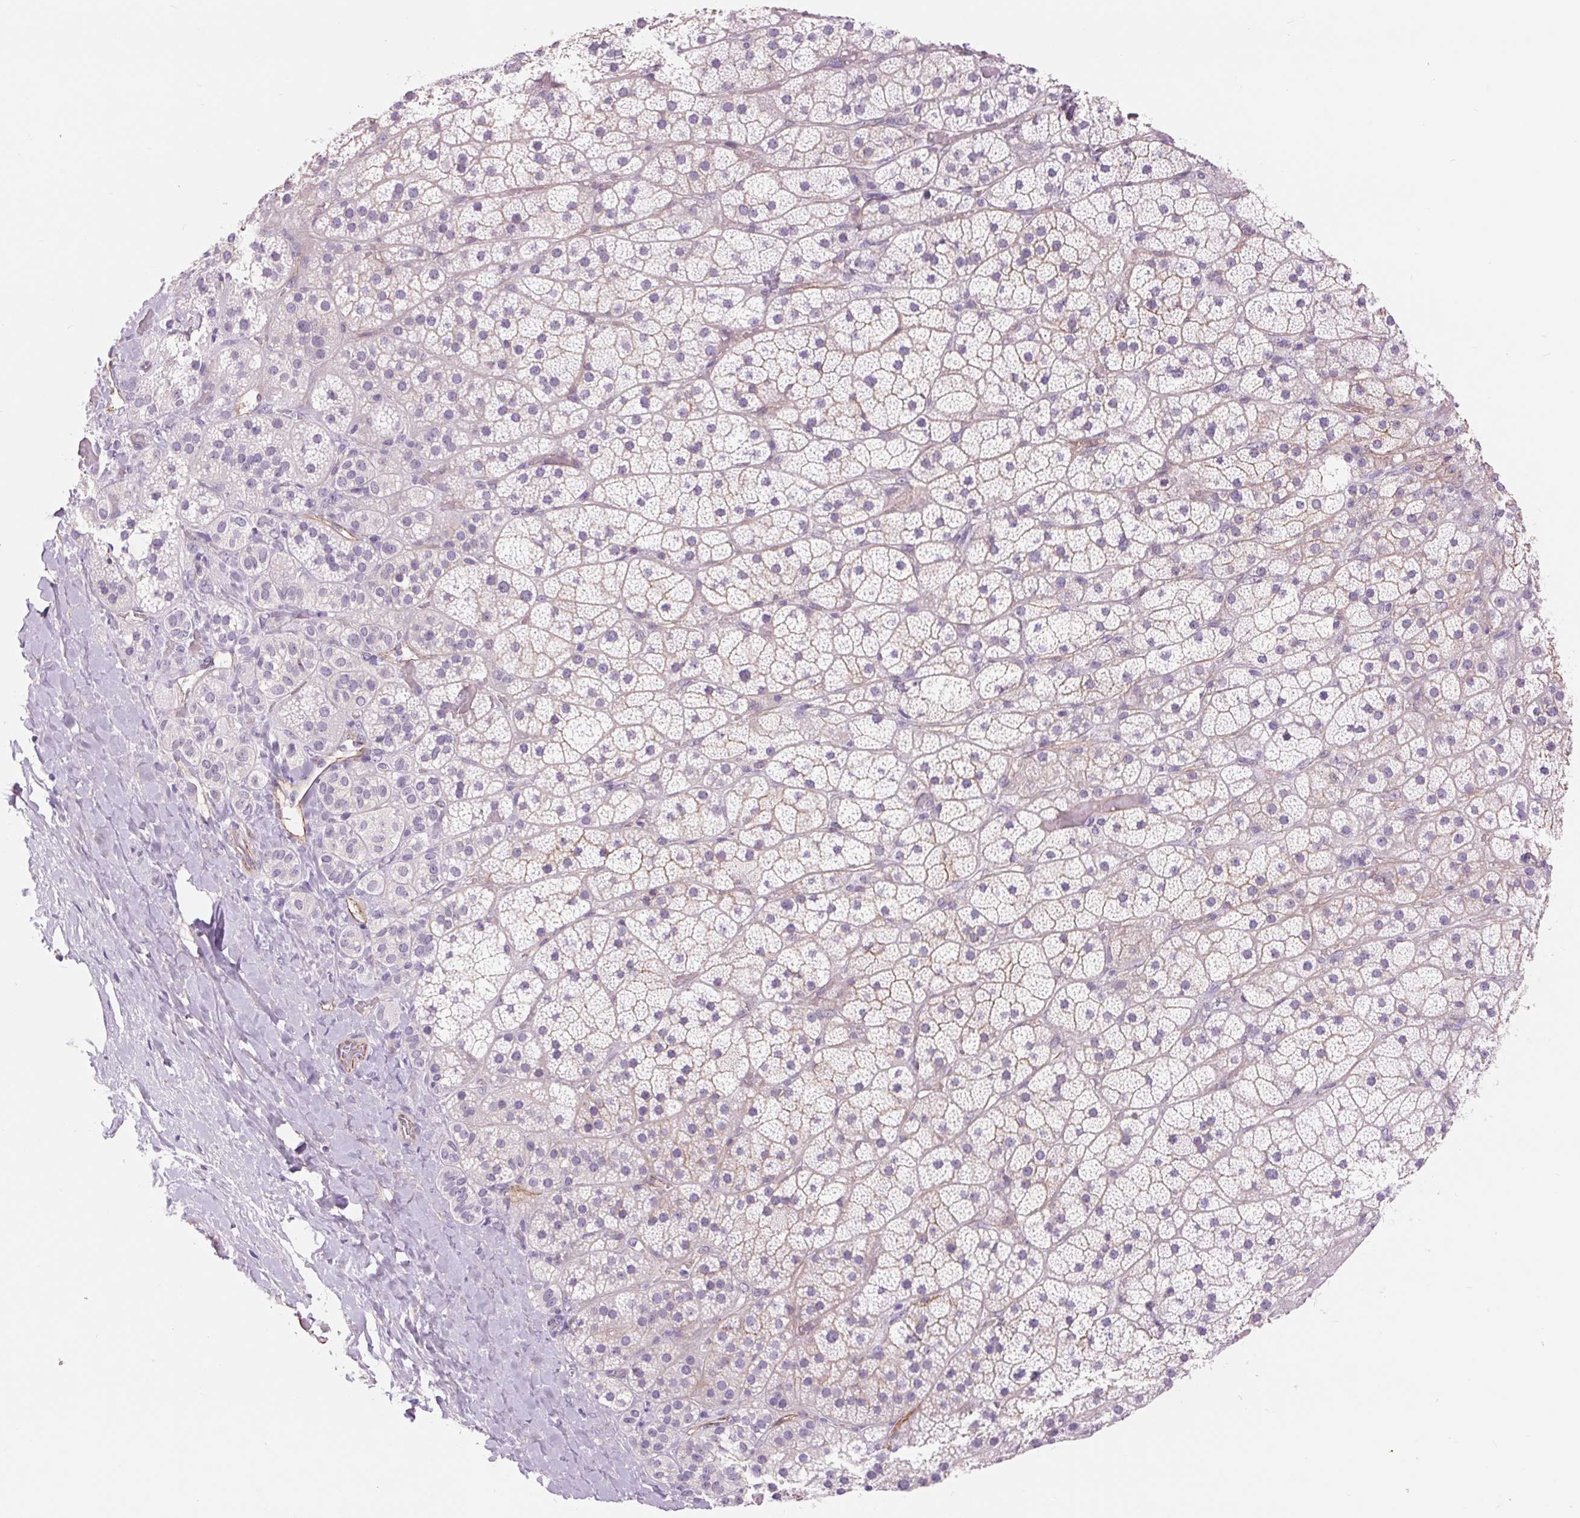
{"staining": {"intensity": "moderate", "quantity": "<25%", "location": "cytoplasmic/membranous"}, "tissue": "adrenal gland", "cell_type": "Glandular cells", "image_type": "normal", "snomed": [{"axis": "morphology", "description": "Normal tissue, NOS"}, {"axis": "topography", "description": "Adrenal gland"}], "caption": "Brown immunohistochemical staining in benign adrenal gland displays moderate cytoplasmic/membranous staining in about <25% of glandular cells.", "gene": "DIXDC1", "patient": {"sex": "male", "age": 57}}